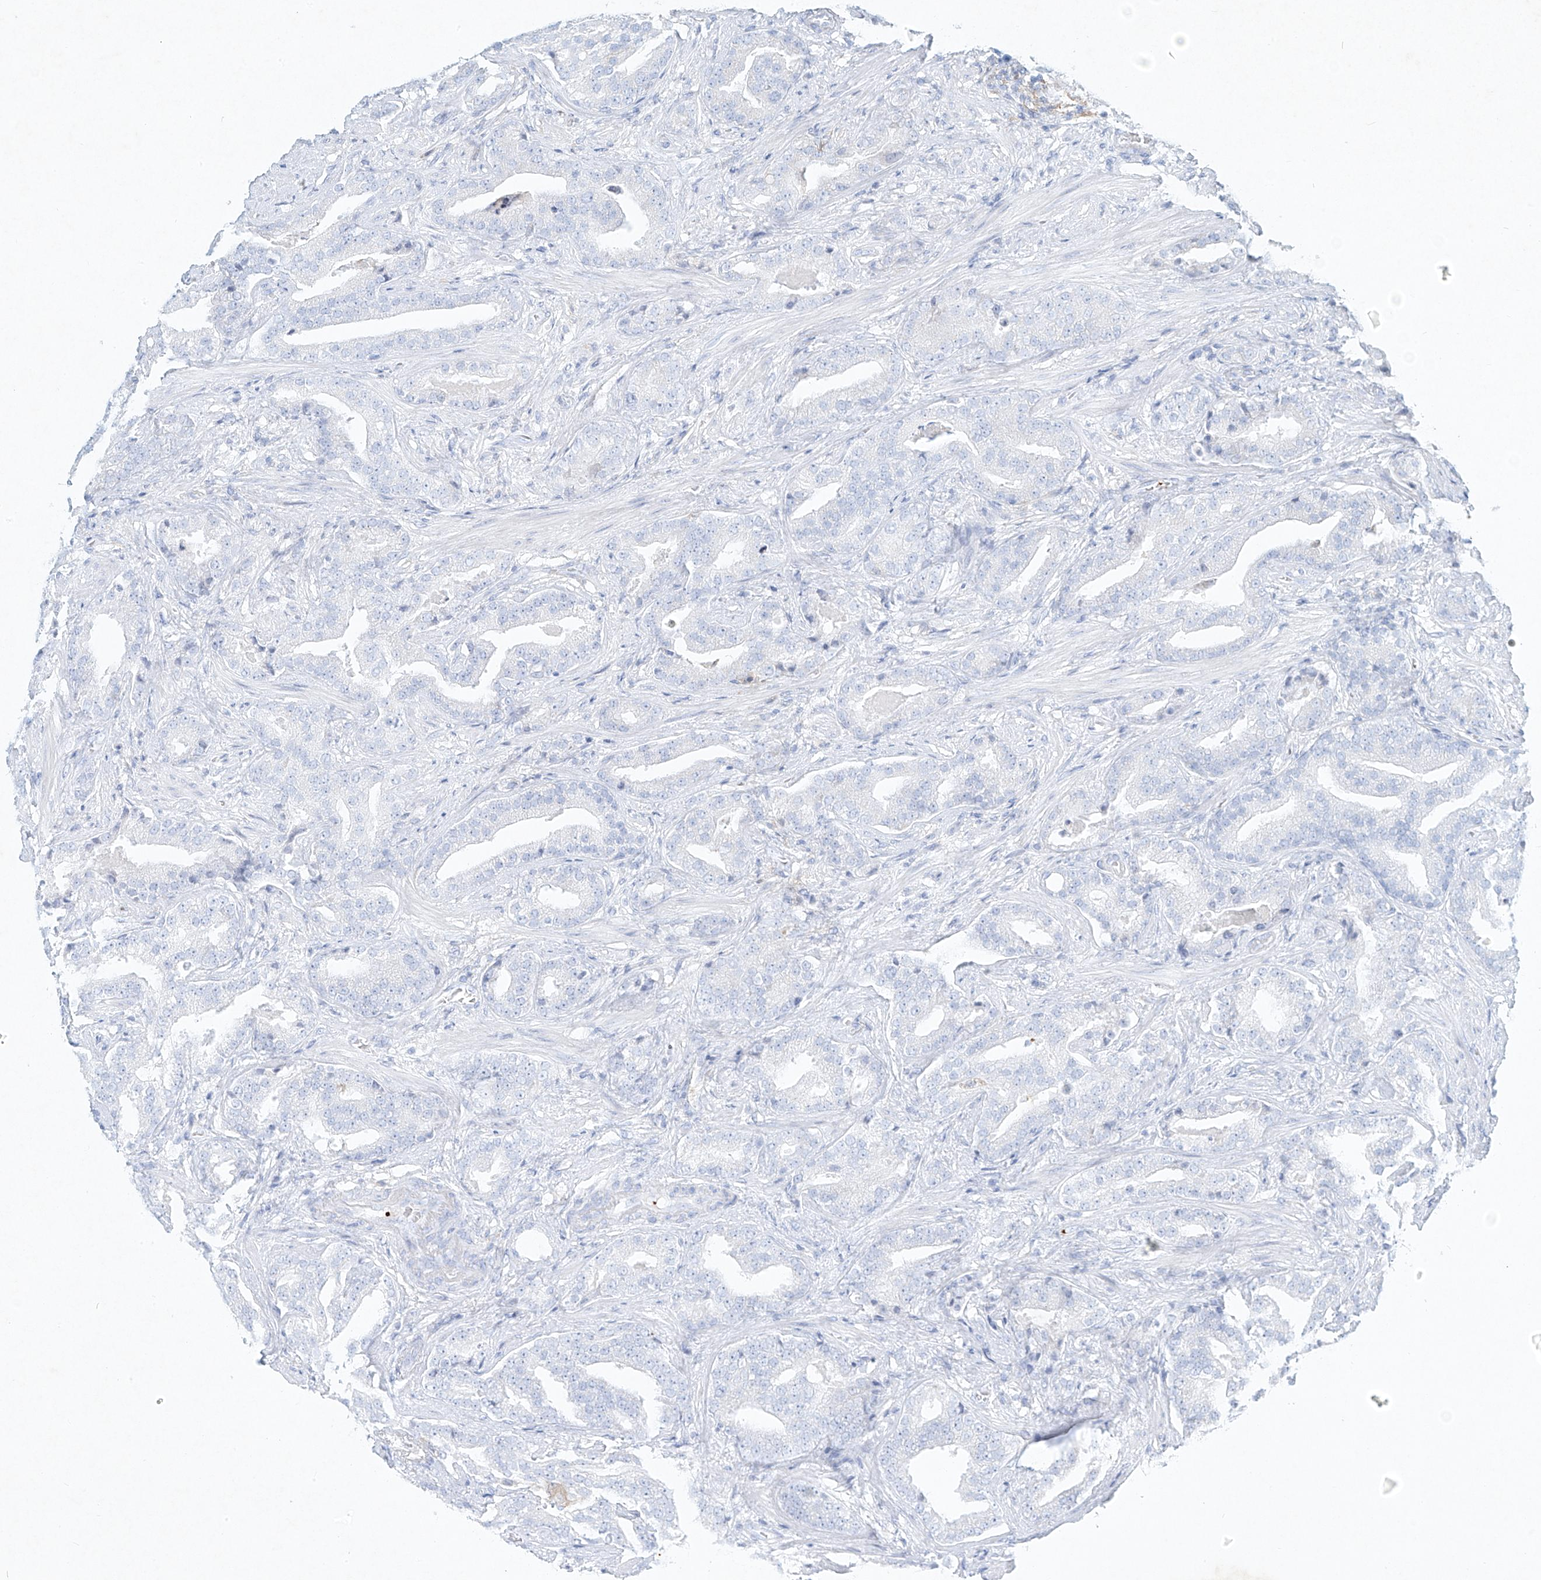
{"staining": {"intensity": "negative", "quantity": "none", "location": "none"}, "tissue": "prostate cancer", "cell_type": "Tumor cells", "image_type": "cancer", "snomed": [{"axis": "morphology", "description": "Adenocarcinoma, Low grade"}, {"axis": "topography", "description": "Prostate"}], "caption": "Tumor cells are negative for brown protein staining in prostate cancer (low-grade adenocarcinoma).", "gene": "PLEK", "patient": {"sex": "male", "age": 67}}